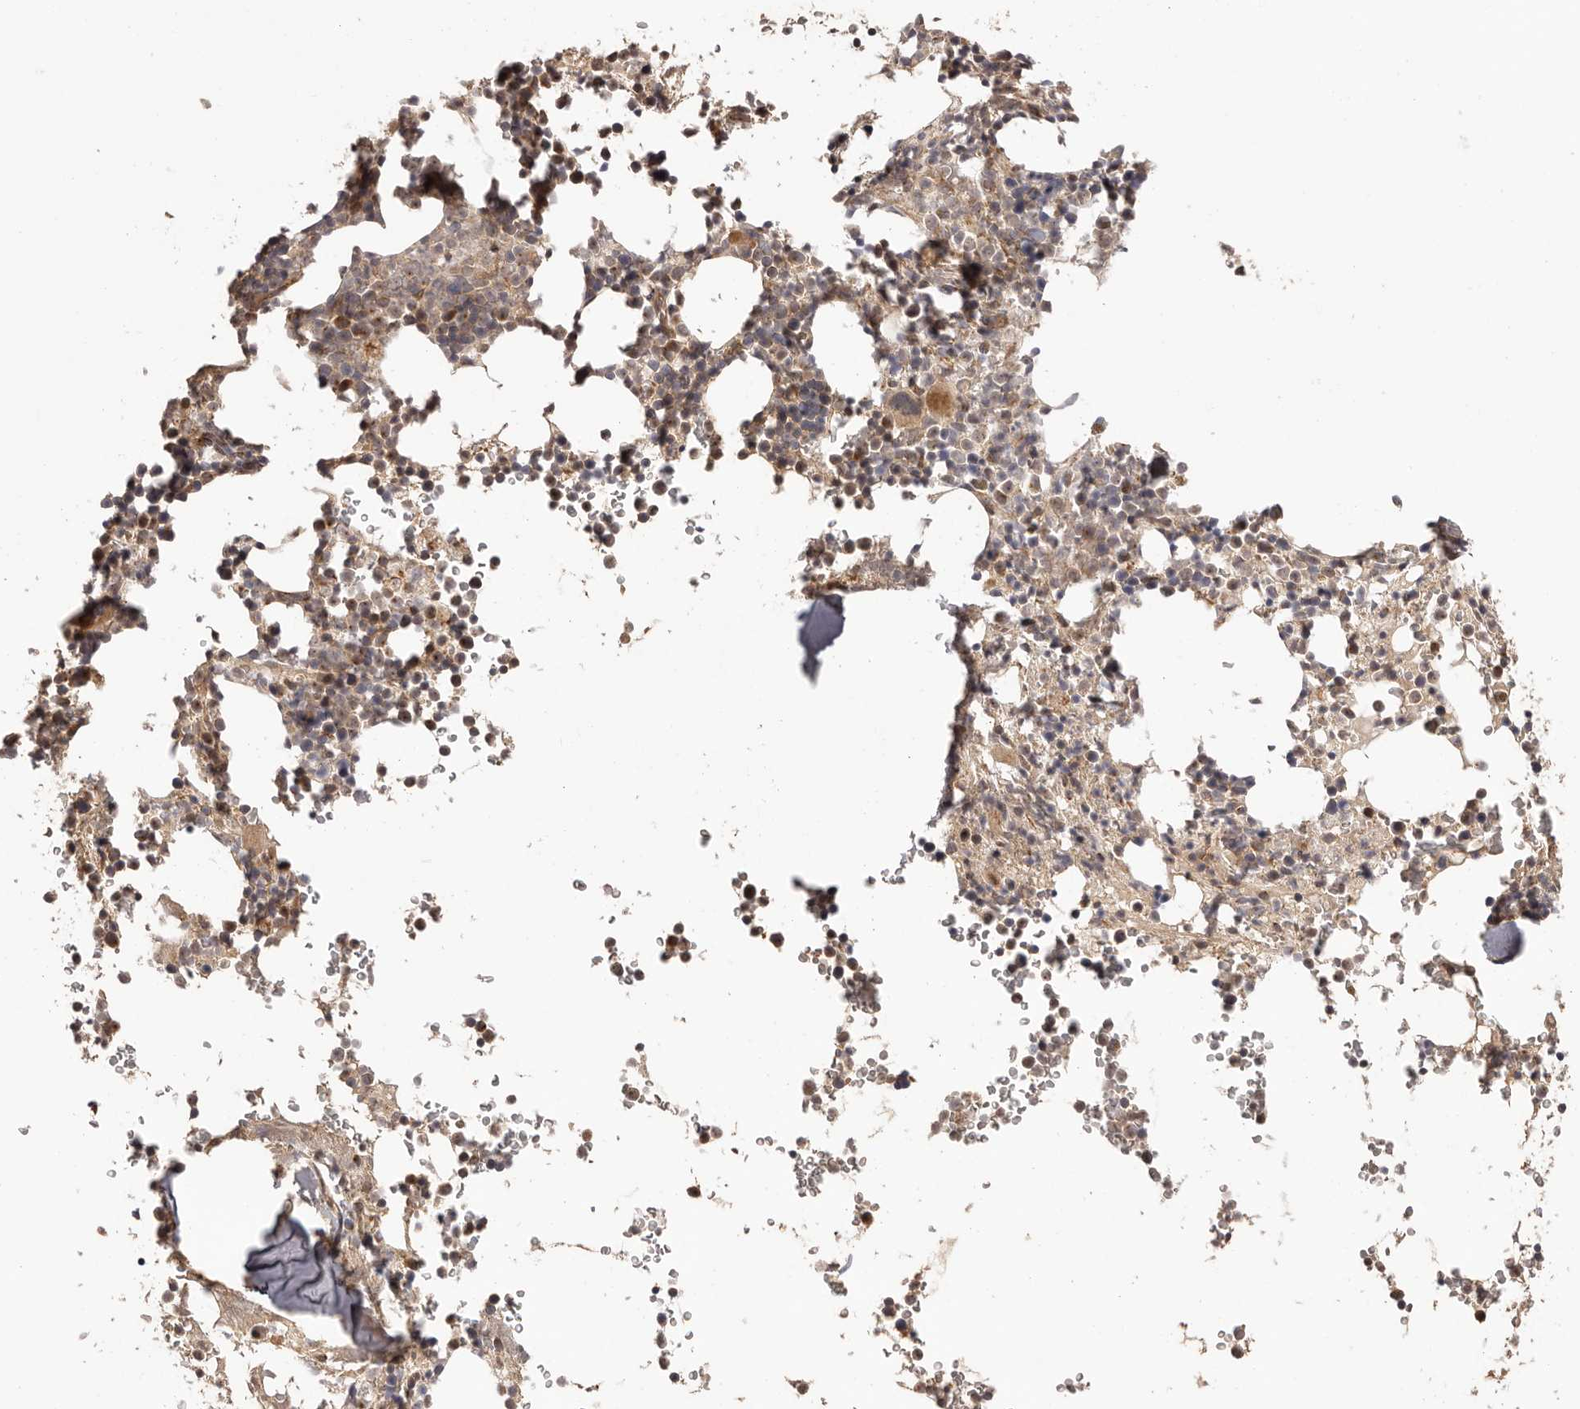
{"staining": {"intensity": "moderate", "quantity": "<25%", "location": "cytoplasmic/membranous"}, "tissue": "bone marrow", "cell_type": "Hematopoietic cells", "image_type": "normal", "snomed": [{"axis": "morphology", "description": "Normal tissue, NOS"}, {"axis": "topography", "description": "Bone marrow"}], "caption": "Protein expression analysis of benign bone marrow displays moderate cytoplasmic/membranous positivity in about <25% of hematopoietic cells.", "gene": "UBR2", "patient": {"sex": "male", "age": 58}}